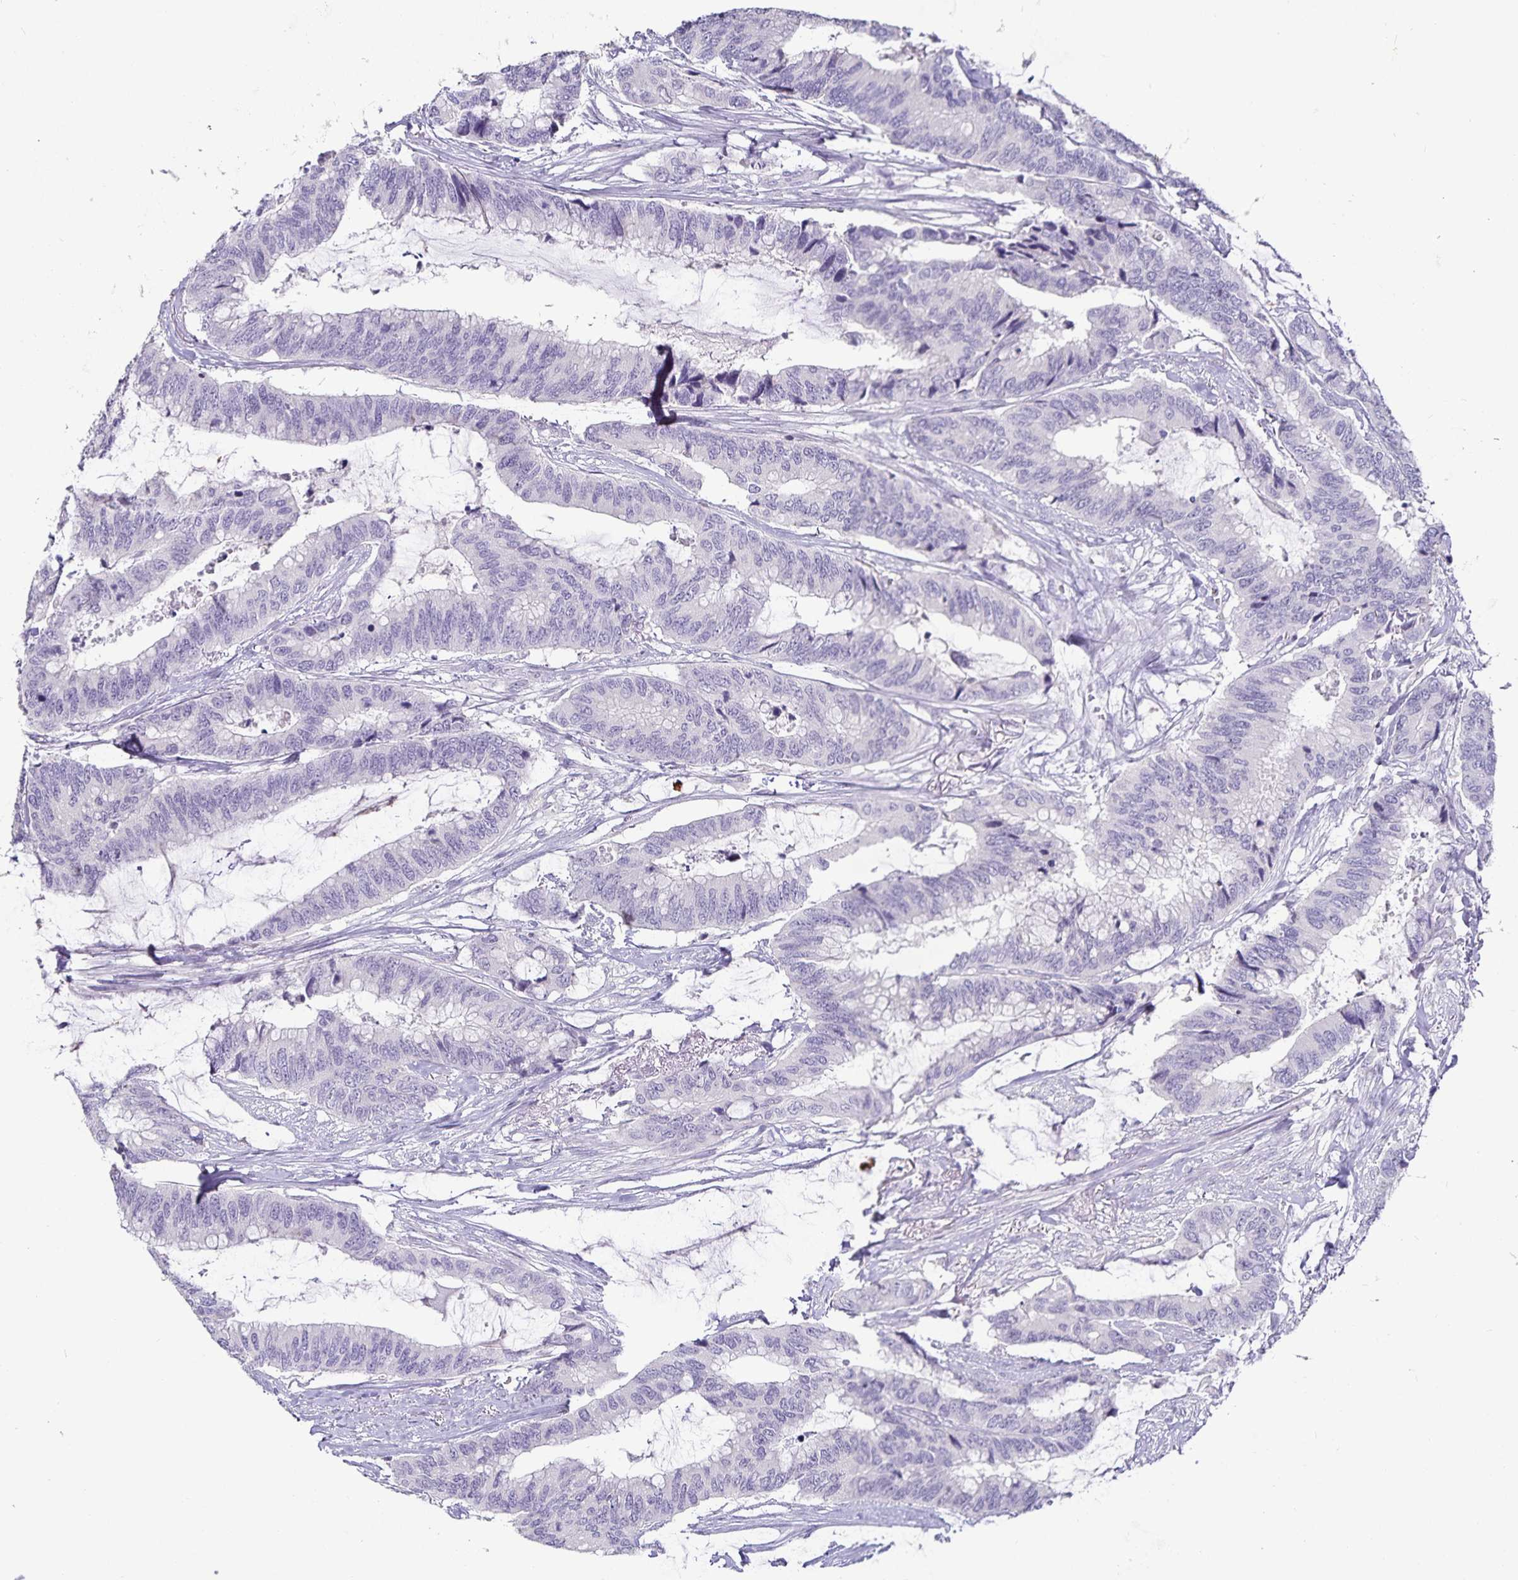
{"staining": {"intensity": "negative", "quantity": "none", "location": "none"}, "tissue": "colorectal cancer", "cell_type": "Tumor cells", "image_type": "cancer", "snomed": [{"axis": "morphology", "description": "Adenocarcinoma, NOS"}, {"axis": "topography", "description": "Rectum"}], "caption": "This photomicrograph is of colorectal adenocarcinoma stained with immunohistochemistry (IHC) to label a protein in brown with the nuclei are counter-stained blue. There is no staining in tumor cells.", "gene": "CA12", "patient": {"sex": "female", "age": 59}}